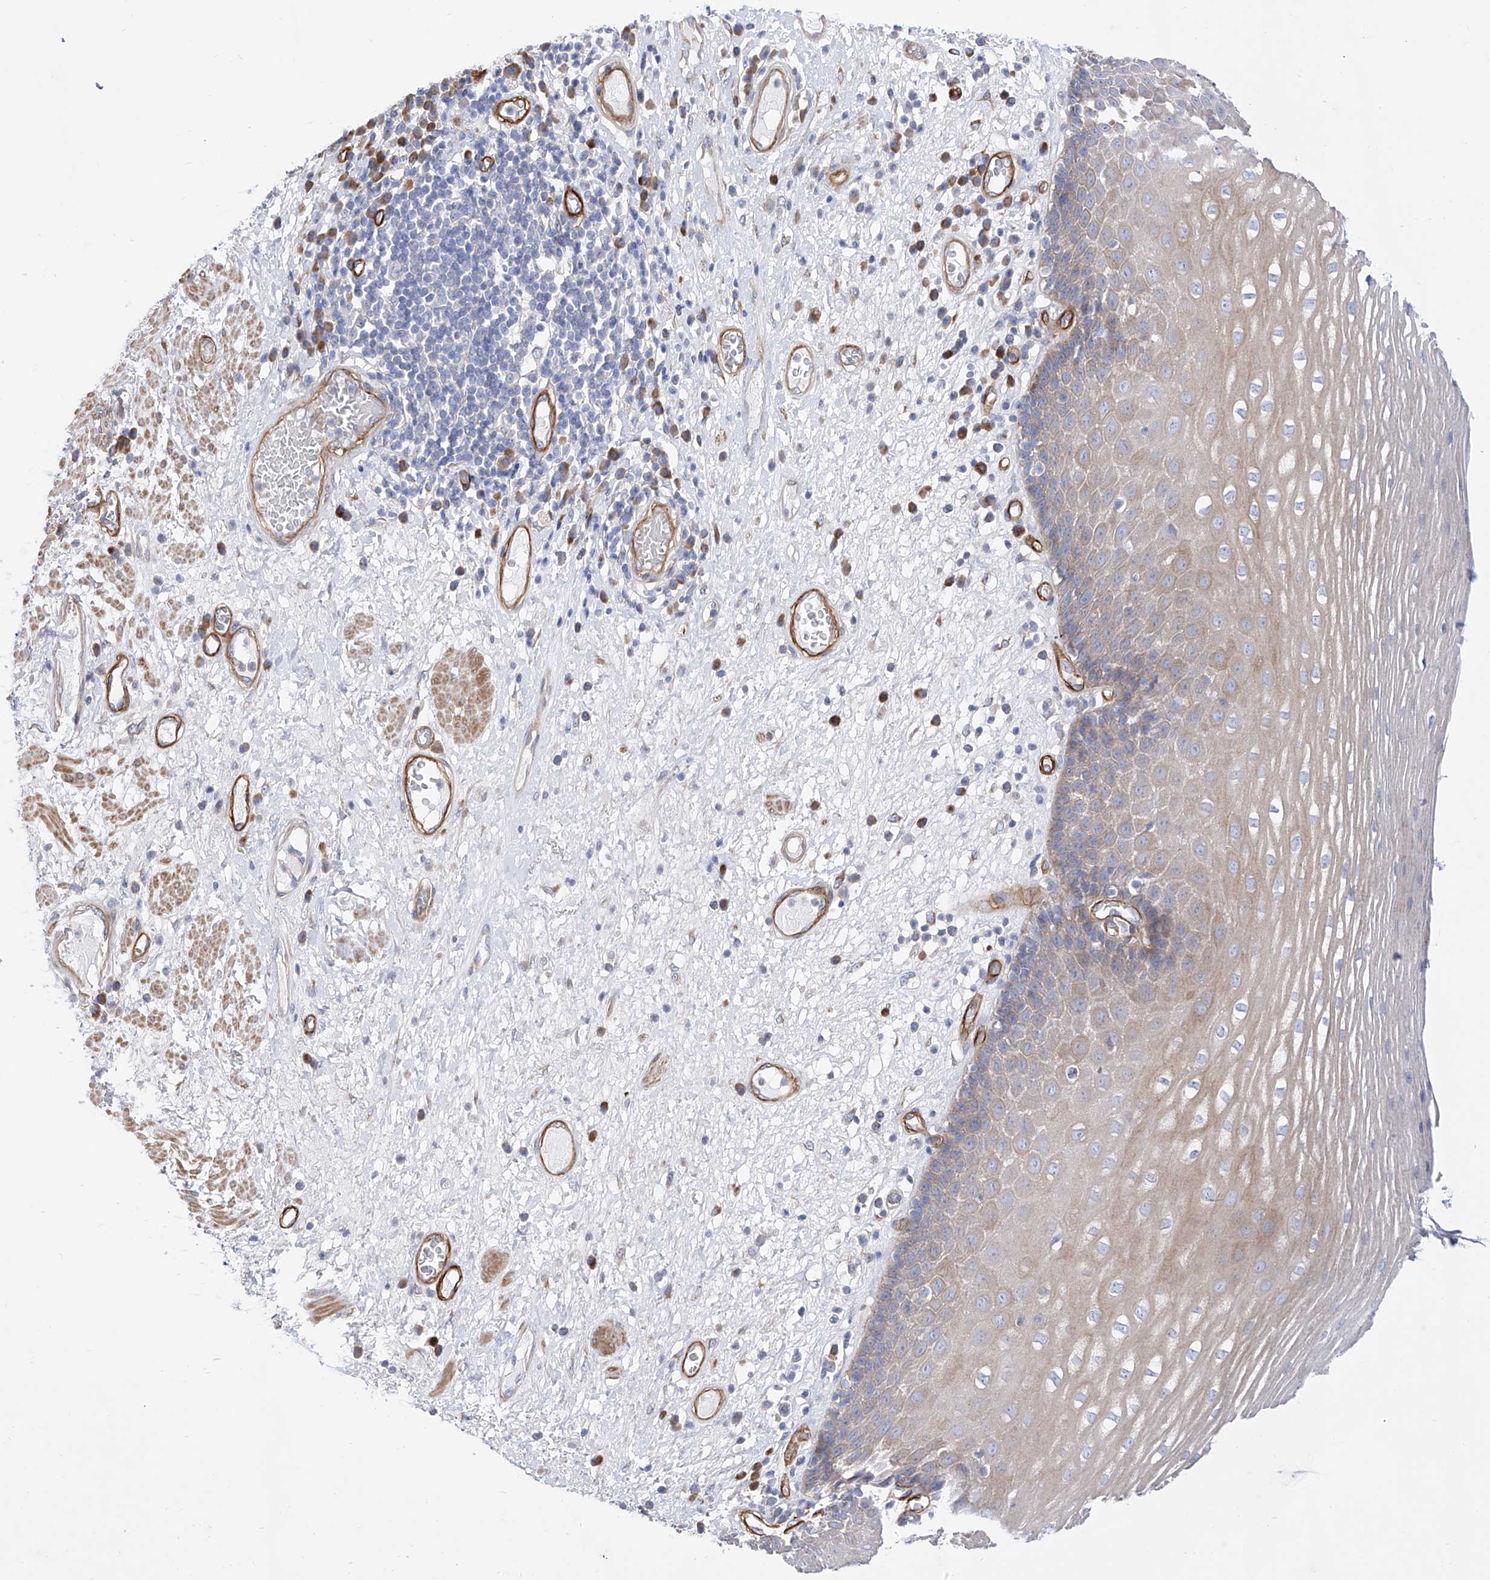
{"staining": {"intensity": "moderate", "quantity": "<25%", "location": "cytoplasmic/membranous"}, "tissue": "esophagus", "cell_type": "Squamous epithelial cells", "image_type": "normal", "snomed": [{"axis": "morphology", "description": "Normal tissue, NOS"}, {"axis": "morphology", "description": "Adenocarcinoma, NOS"}, {"axis": "topography", "description": "Esophagus"}], "caption": "Immunohistochemistry (IHC) image of benign esophagus stained for a protein (brown), which reveals low levels of moderate cytoplasmic/membranous expression in approximately <25% of squamous epithelial cells.", "gene": "LCA5", "patient": {"sex": "male", "age": 62}}